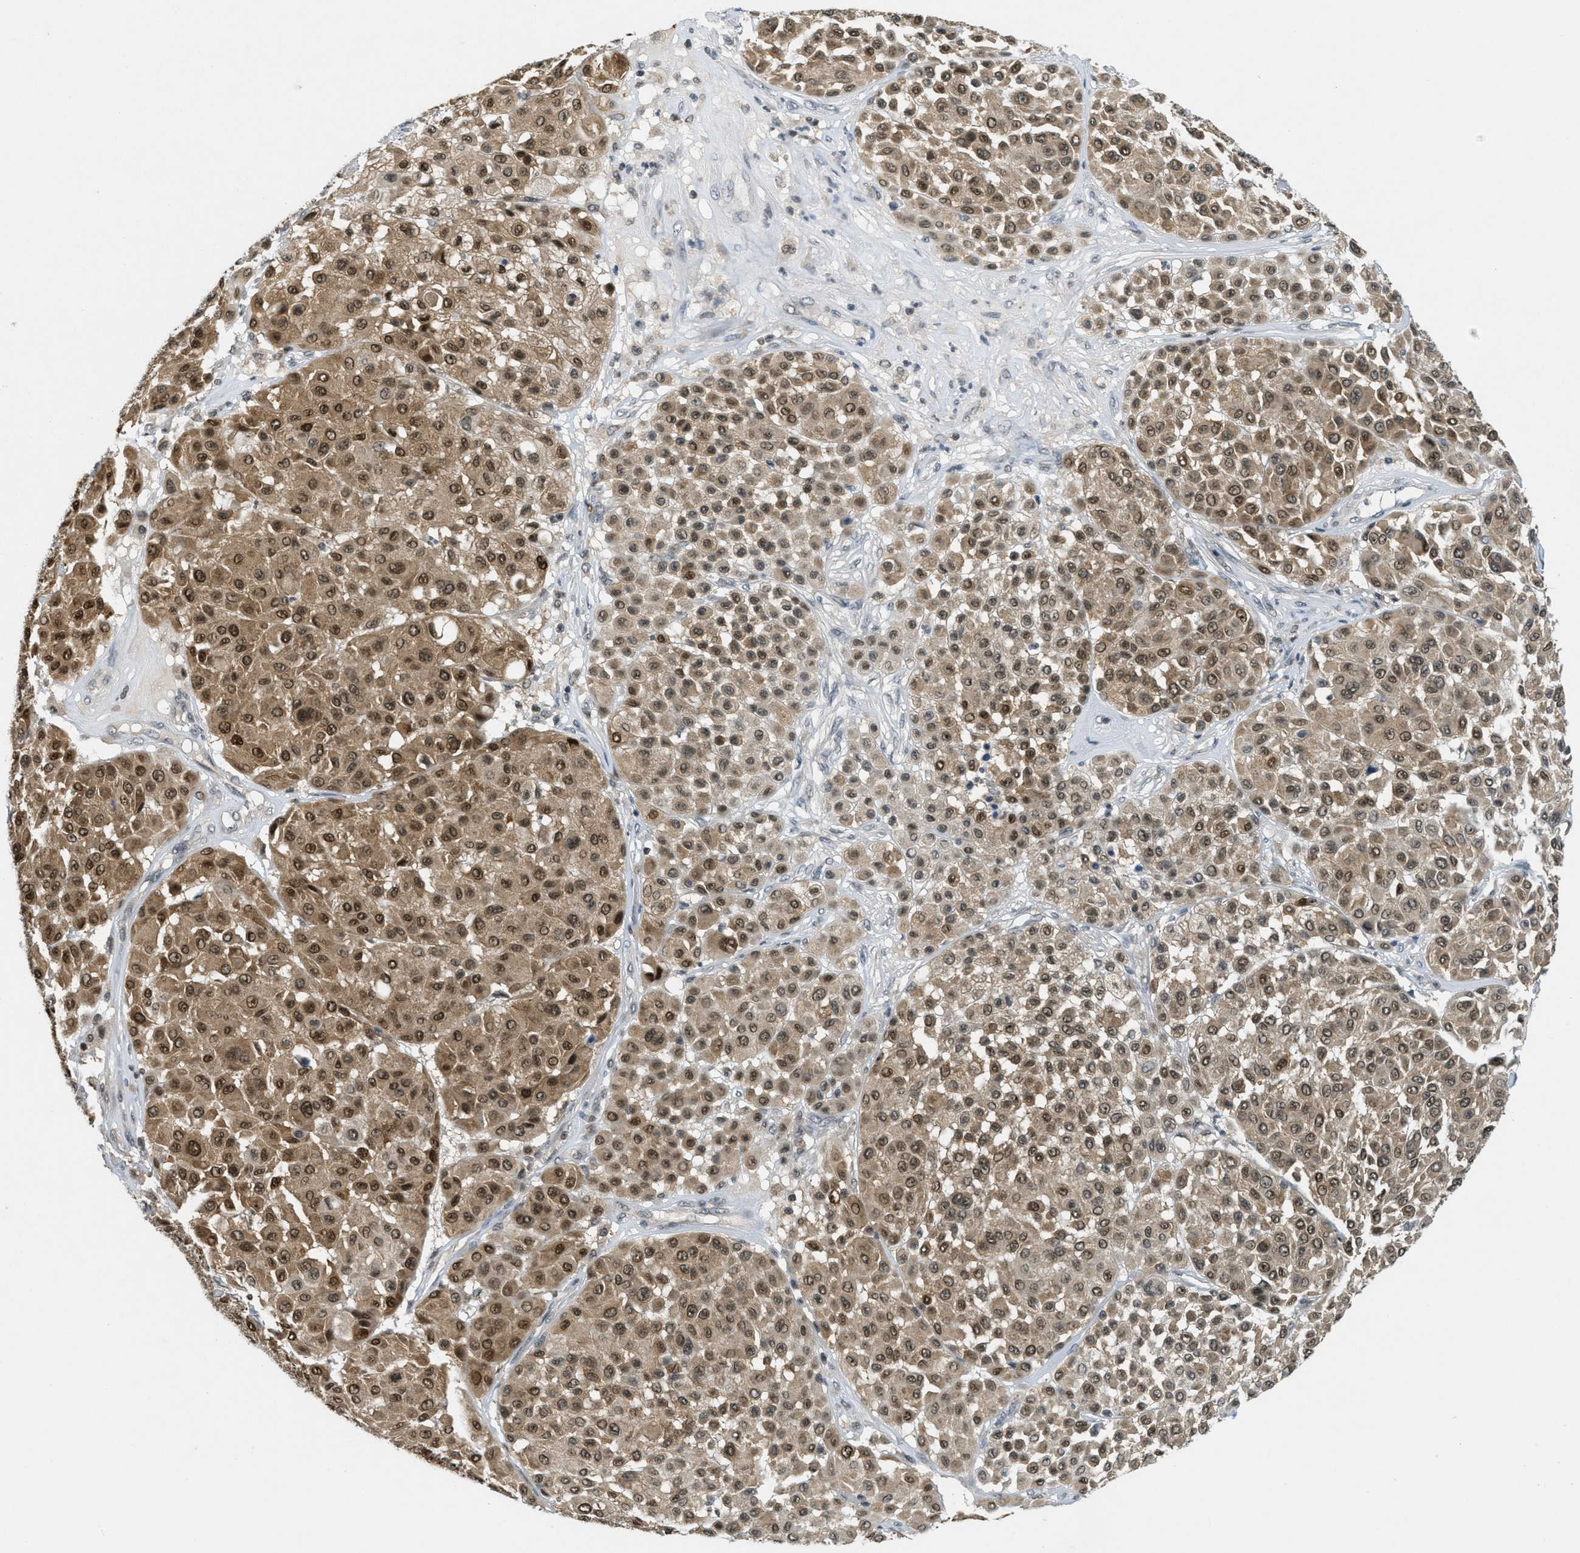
{"staining": {"intensity": "moderate", "quantity": ">75%", "location": "cytoplasmic/membranous,nuclear"}, "tissue": "melanoma", "cell_type": "Tumor cells", "image_type": "cancer", "snomed": [{"axis": "morphology", "description": "Malignant melanoma, Metastatic site"}, {"axis": "topography", "description": "Soft tissue"}], "caption": "Melanoma stained for a protein (brown) demonstrates moderate cytoplasmic/membranous and nuclear positive staining in approximately >75% of tumor cells.", "gene": "DNAJB1", "patient": {"sex": "male", "age": 41}}